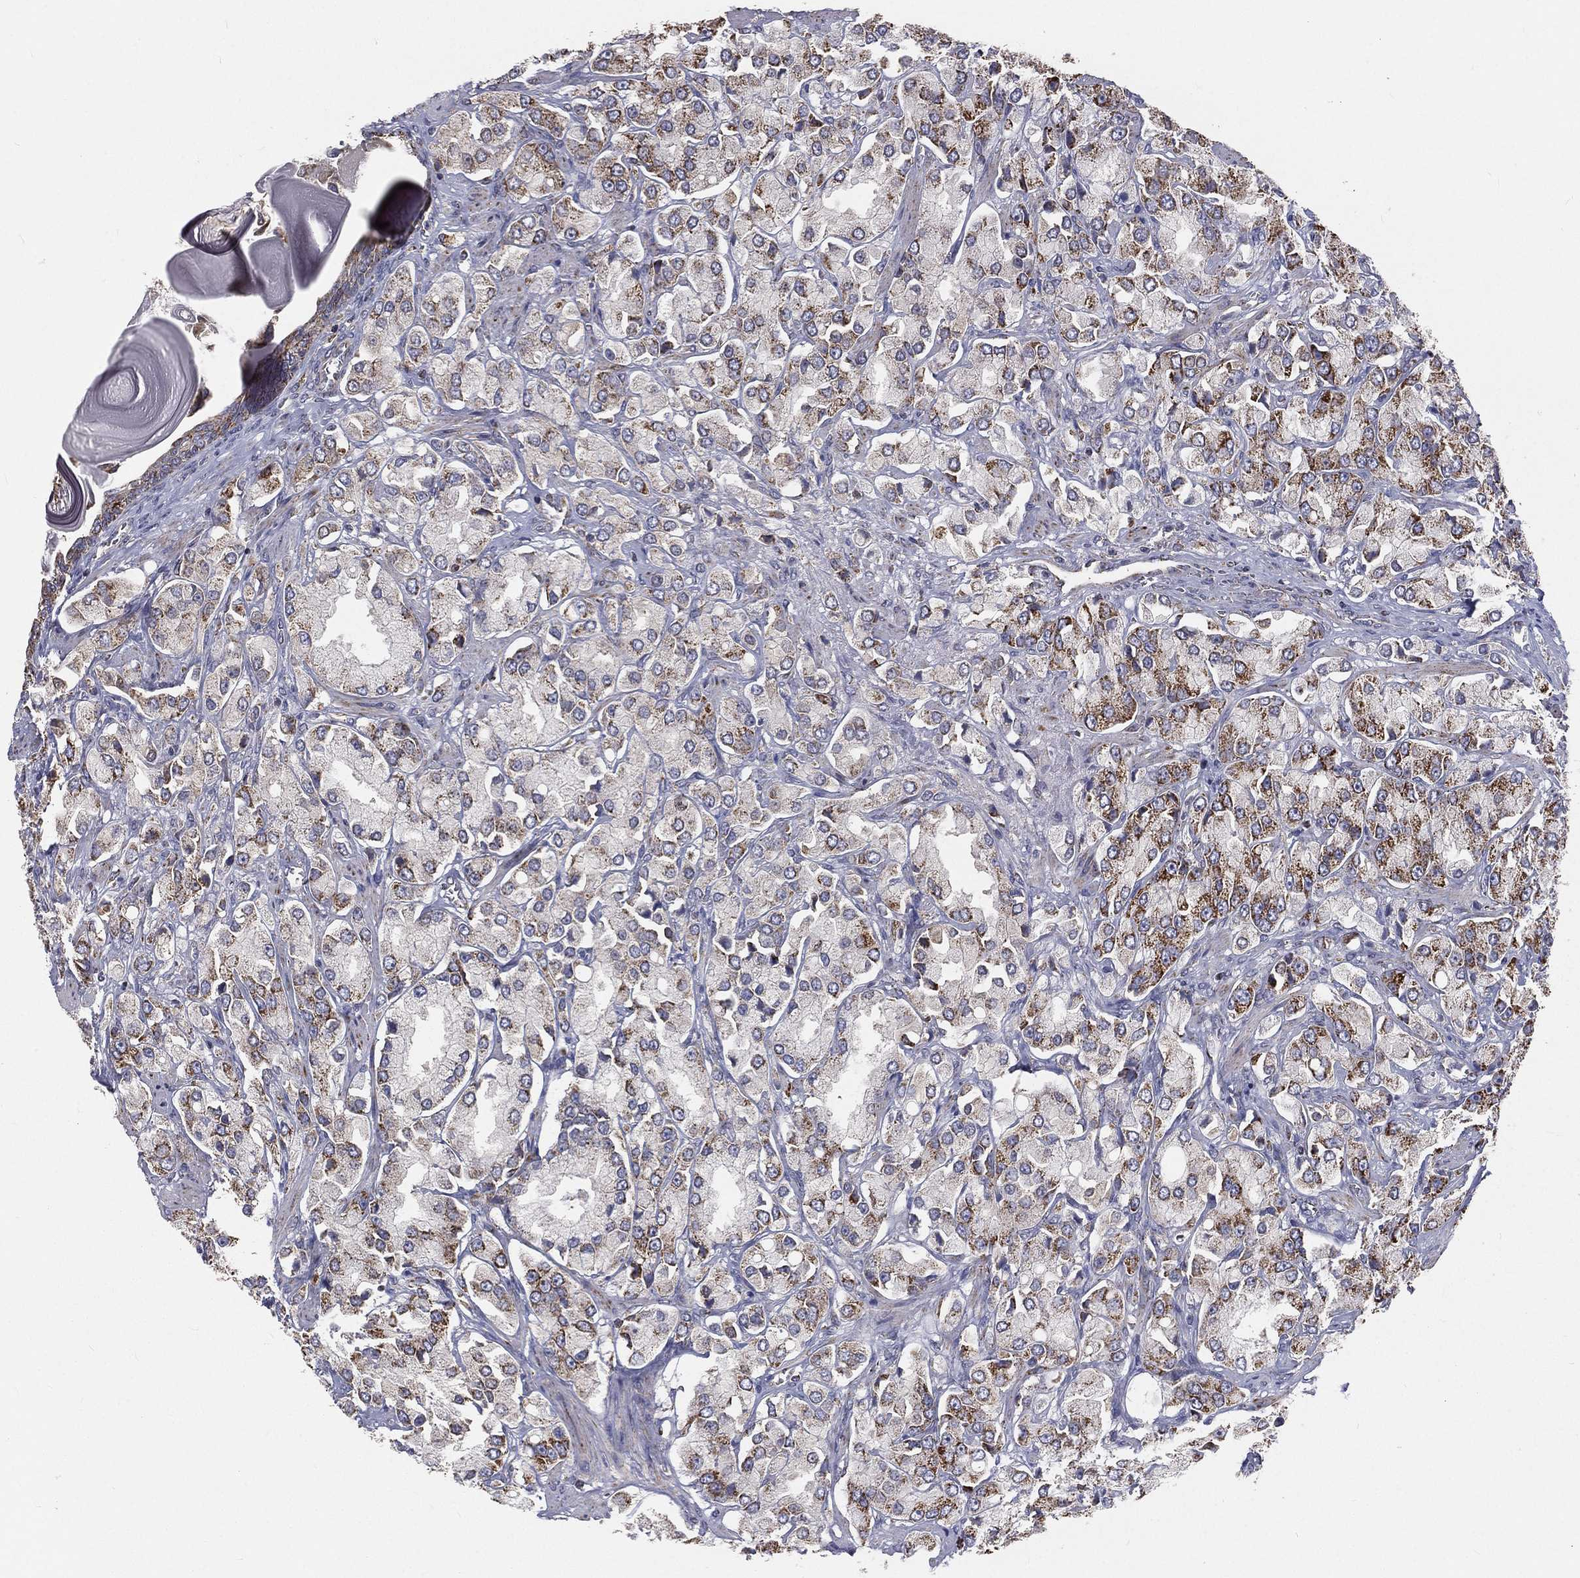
{"staining": {"intensity": "strong", "quantity": "<25%", "location": "cytoplasmic/membranous"}, "tissue": "prostate cancer", "cell_type": "Tumor cells", "image_type": "cancer", "snomed": [{"axis": "morphology", "description": "Adenocarcinoma, NOS"}, {"axis": "topography", "description": "Prostate and seminal vesicle, NOS"}, {"axis": "topography", "description": "Prostate"}], "caption": "DAB (3,3'-diaminobenzidine) immunohistochemical staining of human adenocarcinoma (prostate) reveals strong cytoplasmic/membranous protein expression in approximately <25% of tumor cells.", "gene": "HADH", "patient": {"sex": "male", "age": 64}}